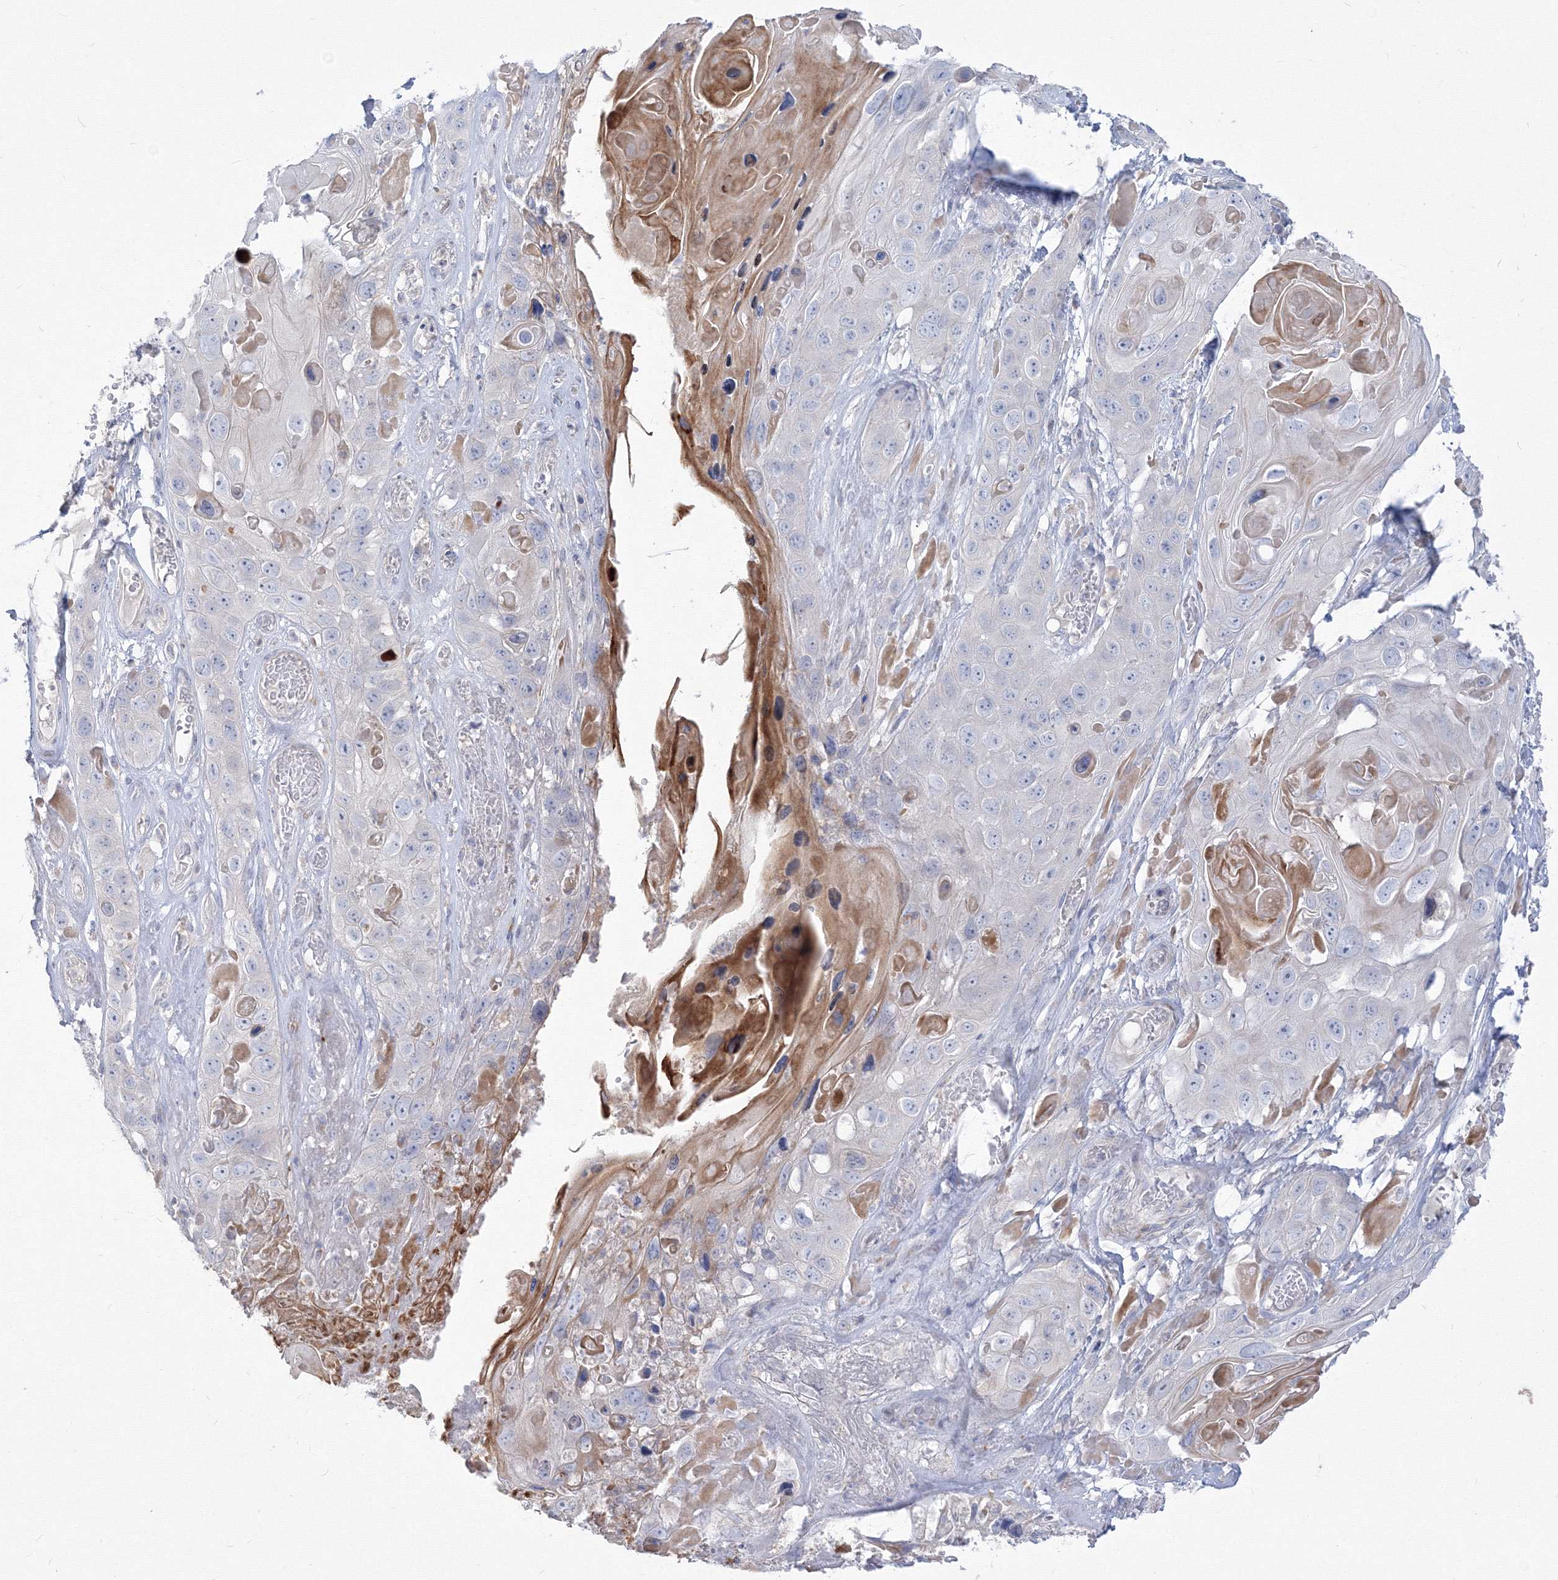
{"staining": {"intensity": "negative", "quantity": "none", "location": "none"}, "tissue": "skin cancer", "cell_type": "Tumor cells", "image_type": "cancer", "snomed": [{"axis": "morphology", "description": "Squamous cell carcinoma, NOS"}, {"axis": "topography", "description": "Skin"}], "caption": "High magnification brightfield microscopy of skin squamous cell carcinoma stained with DAB (3,3'-diaminobenzidine) (brown) and counterstained with hematoxylin (blue): tumor cells show no significant positivity.", "gene": "FBXL8", "patient": {"sex": "male", "age": 55}}